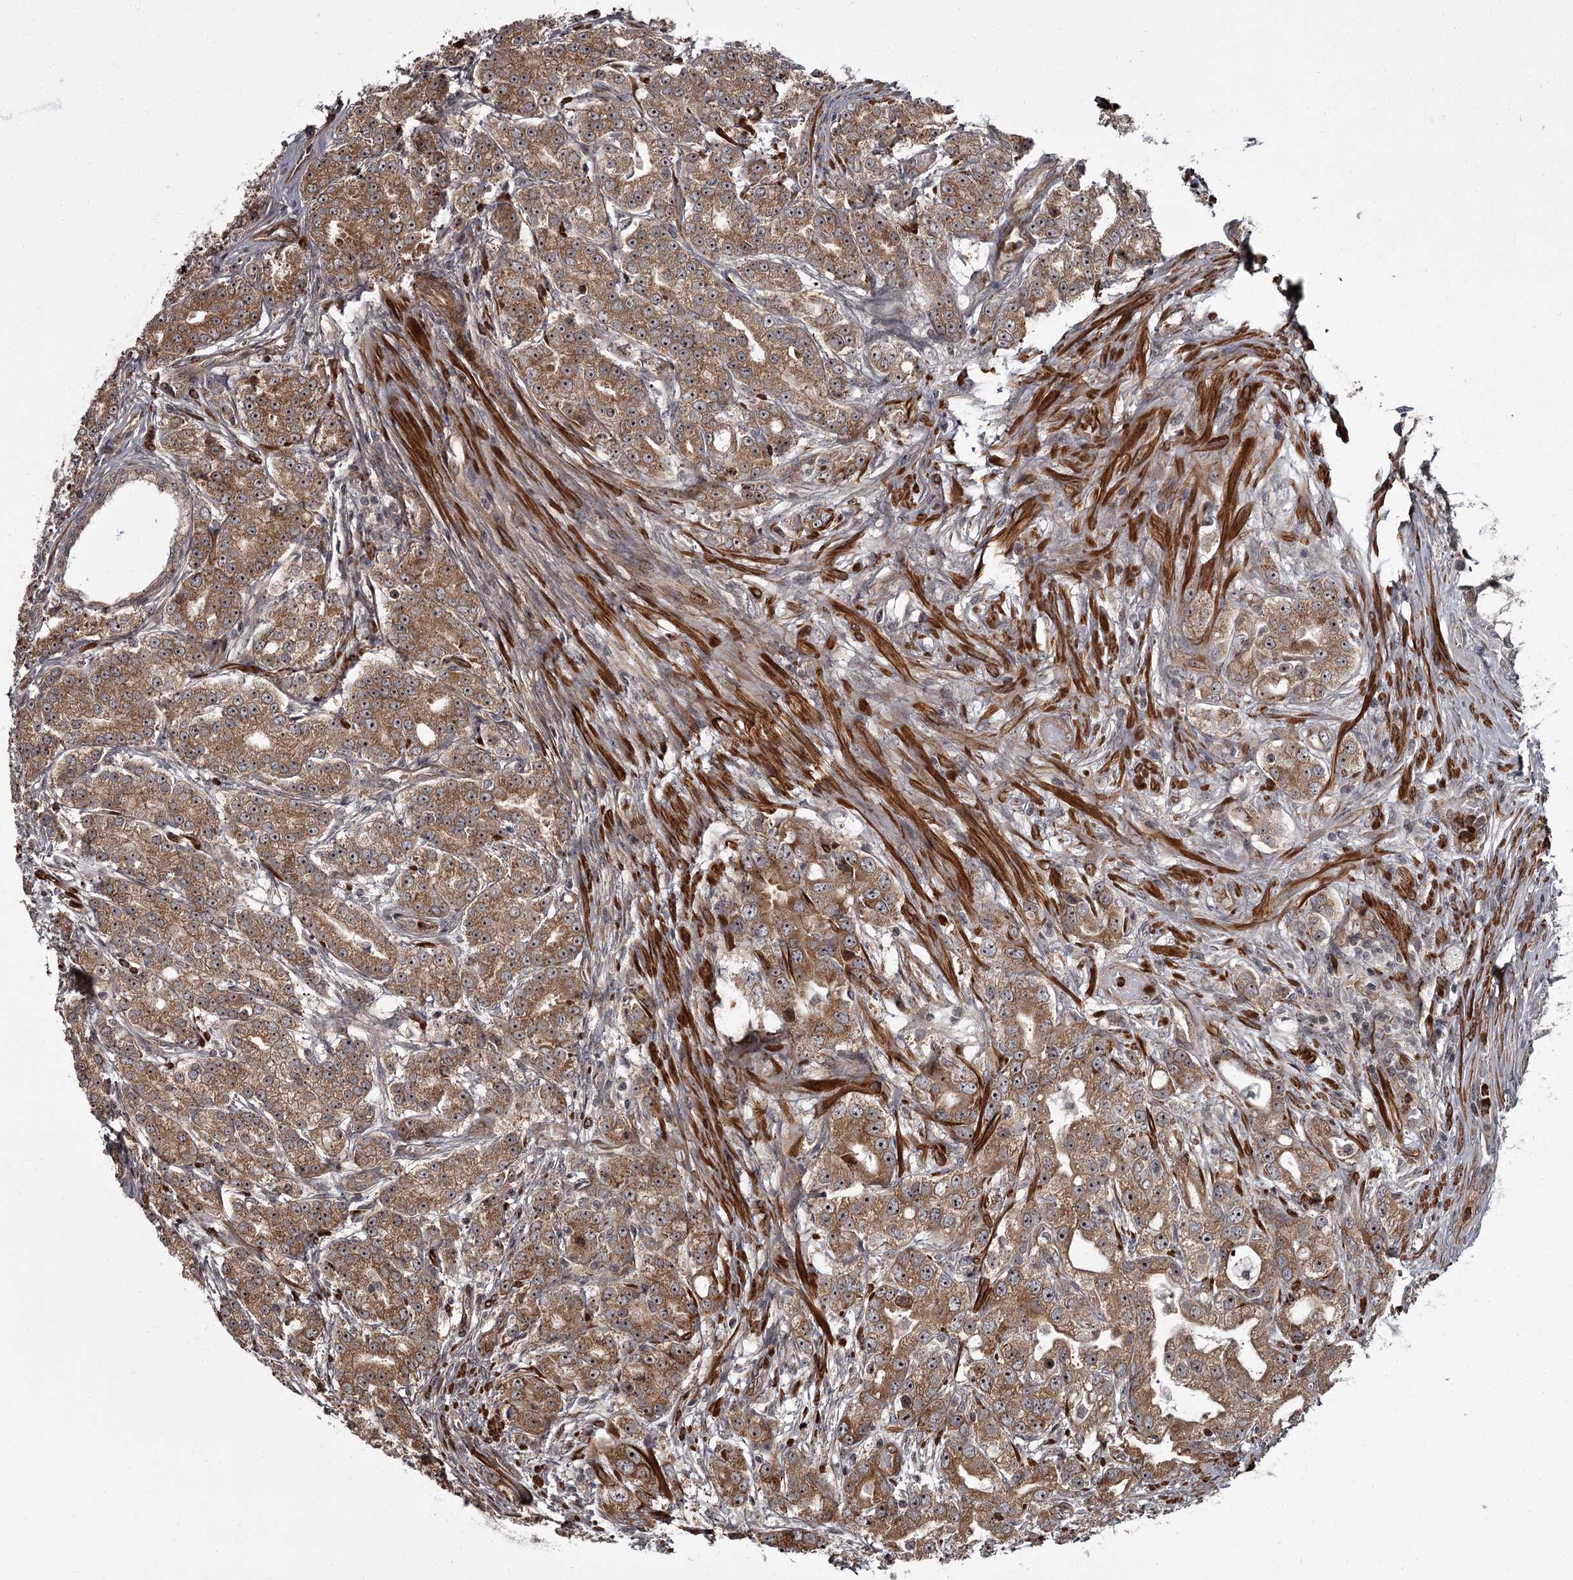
{"staining": {"intensity": "moderate", "quantity": ">75%", "location": "cytoplasmic/membranous,nuclear"}, "tissue": "prostate cancer", "cell_type": "Tumor cells", "image_type": "cancer", "snomed": [{"axis": "morphology", "description": "Adenocarcinoma, High grade"}, {"axis": "topography", "description": "Prostate"}], "caption": "This micrograph displays immunohistochemistry (IHC) staining of prostate cancer (high-grade adenocarcinoma), with medium moderate cytoplasmic/membranous and nuclear positivity in about >75% of tumor cells.", "gene": "THAP9", "patient": {"sex": "male", "age": 69}}